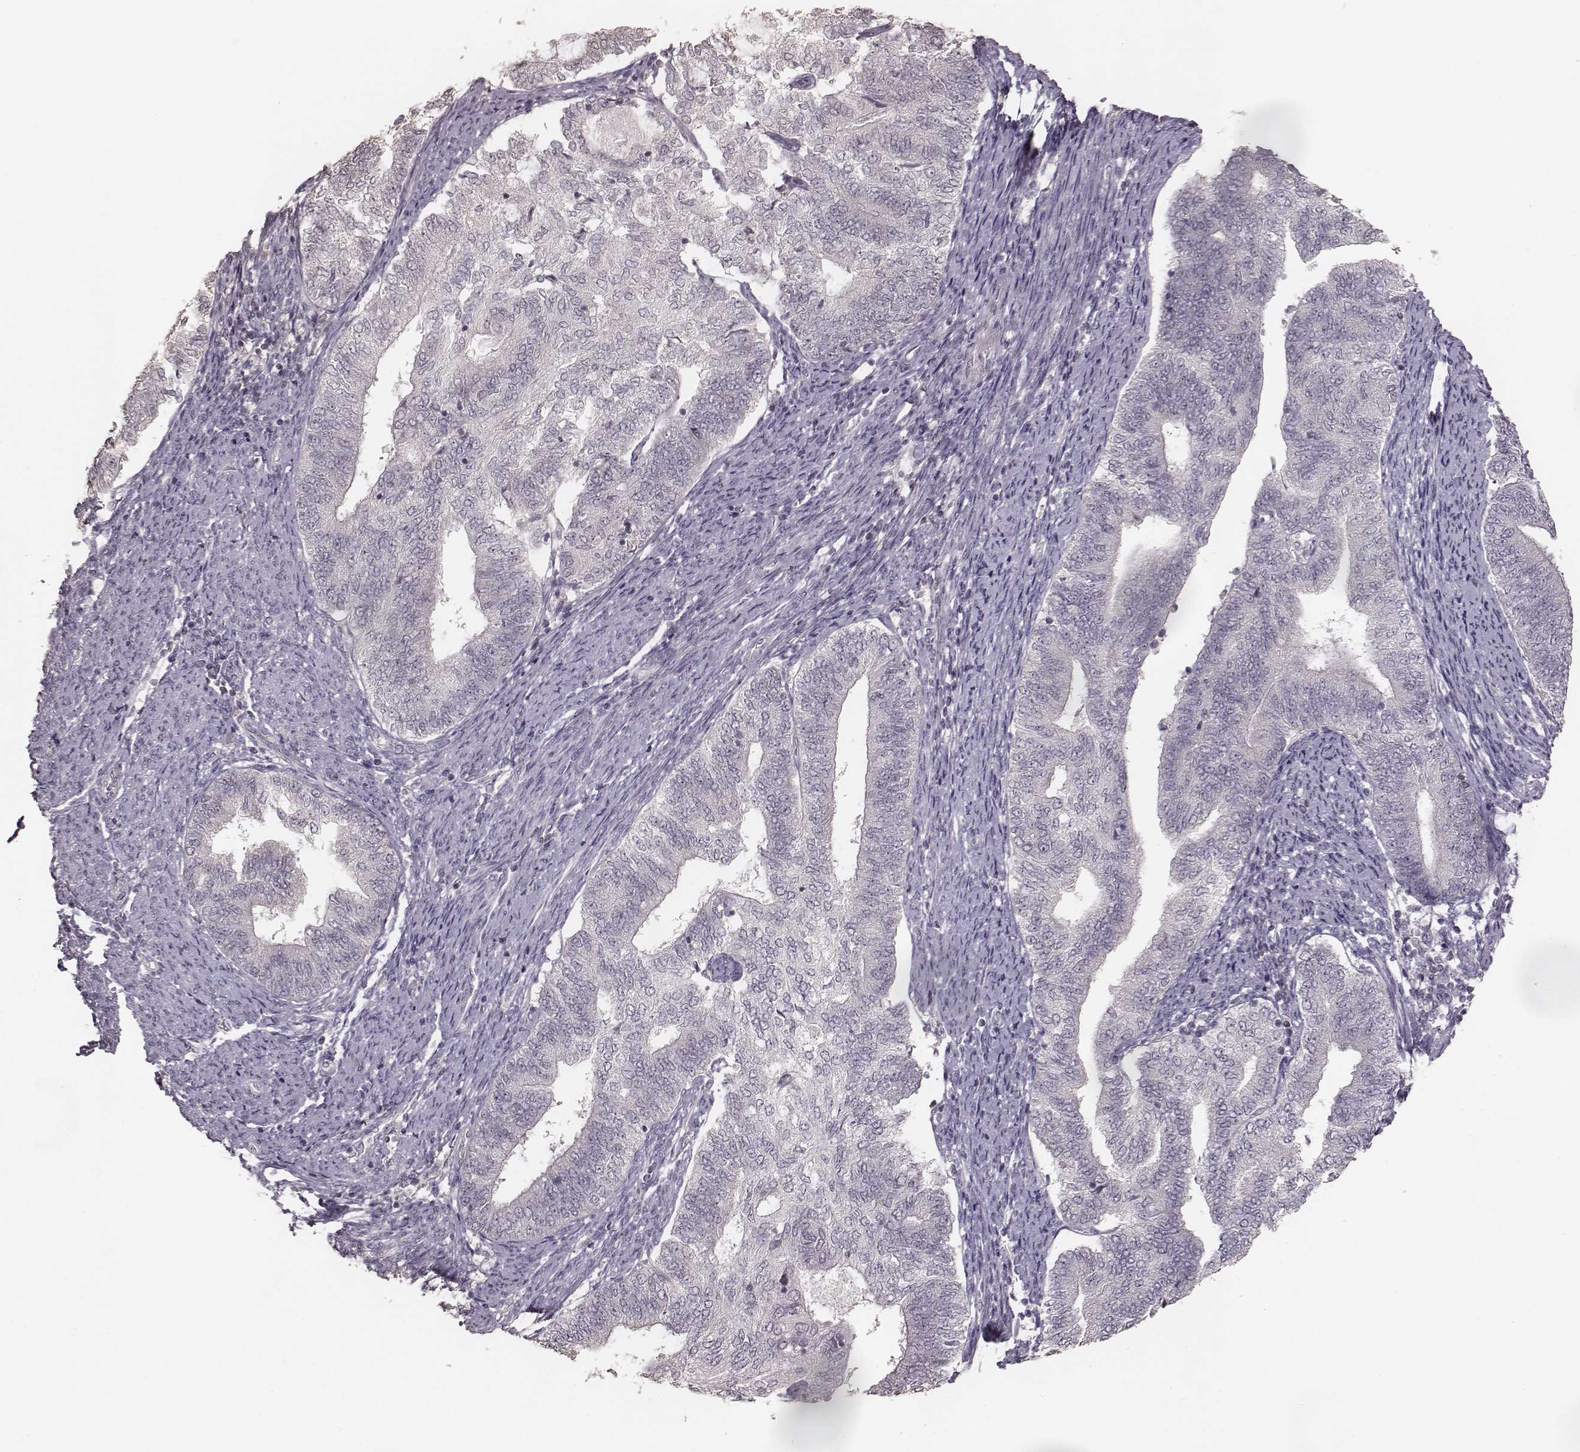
{"staining": {"intensity": "negative", "quantity": "none", "location": "none"}, "tissue": "endometrial cancer", "cell_type": "Tumor cells", "image_type": "cancer", "snomed": [{"axis": "morphology", "description": "Adenocarcinoma, NOS"}, {"axis": "topography", "description": "Endometrium"}], "caption": "Image shows no protein staining in tumor cells of endometrial cancer tissue. (Stains: DAB (3,3'-diaminobenzidine) IHC with hematoxylin counter stain, Microscopy: brightfield microscopy at high magnification).", "gene": "LY6K", "patient": {"sex": "female", "age": 65}}